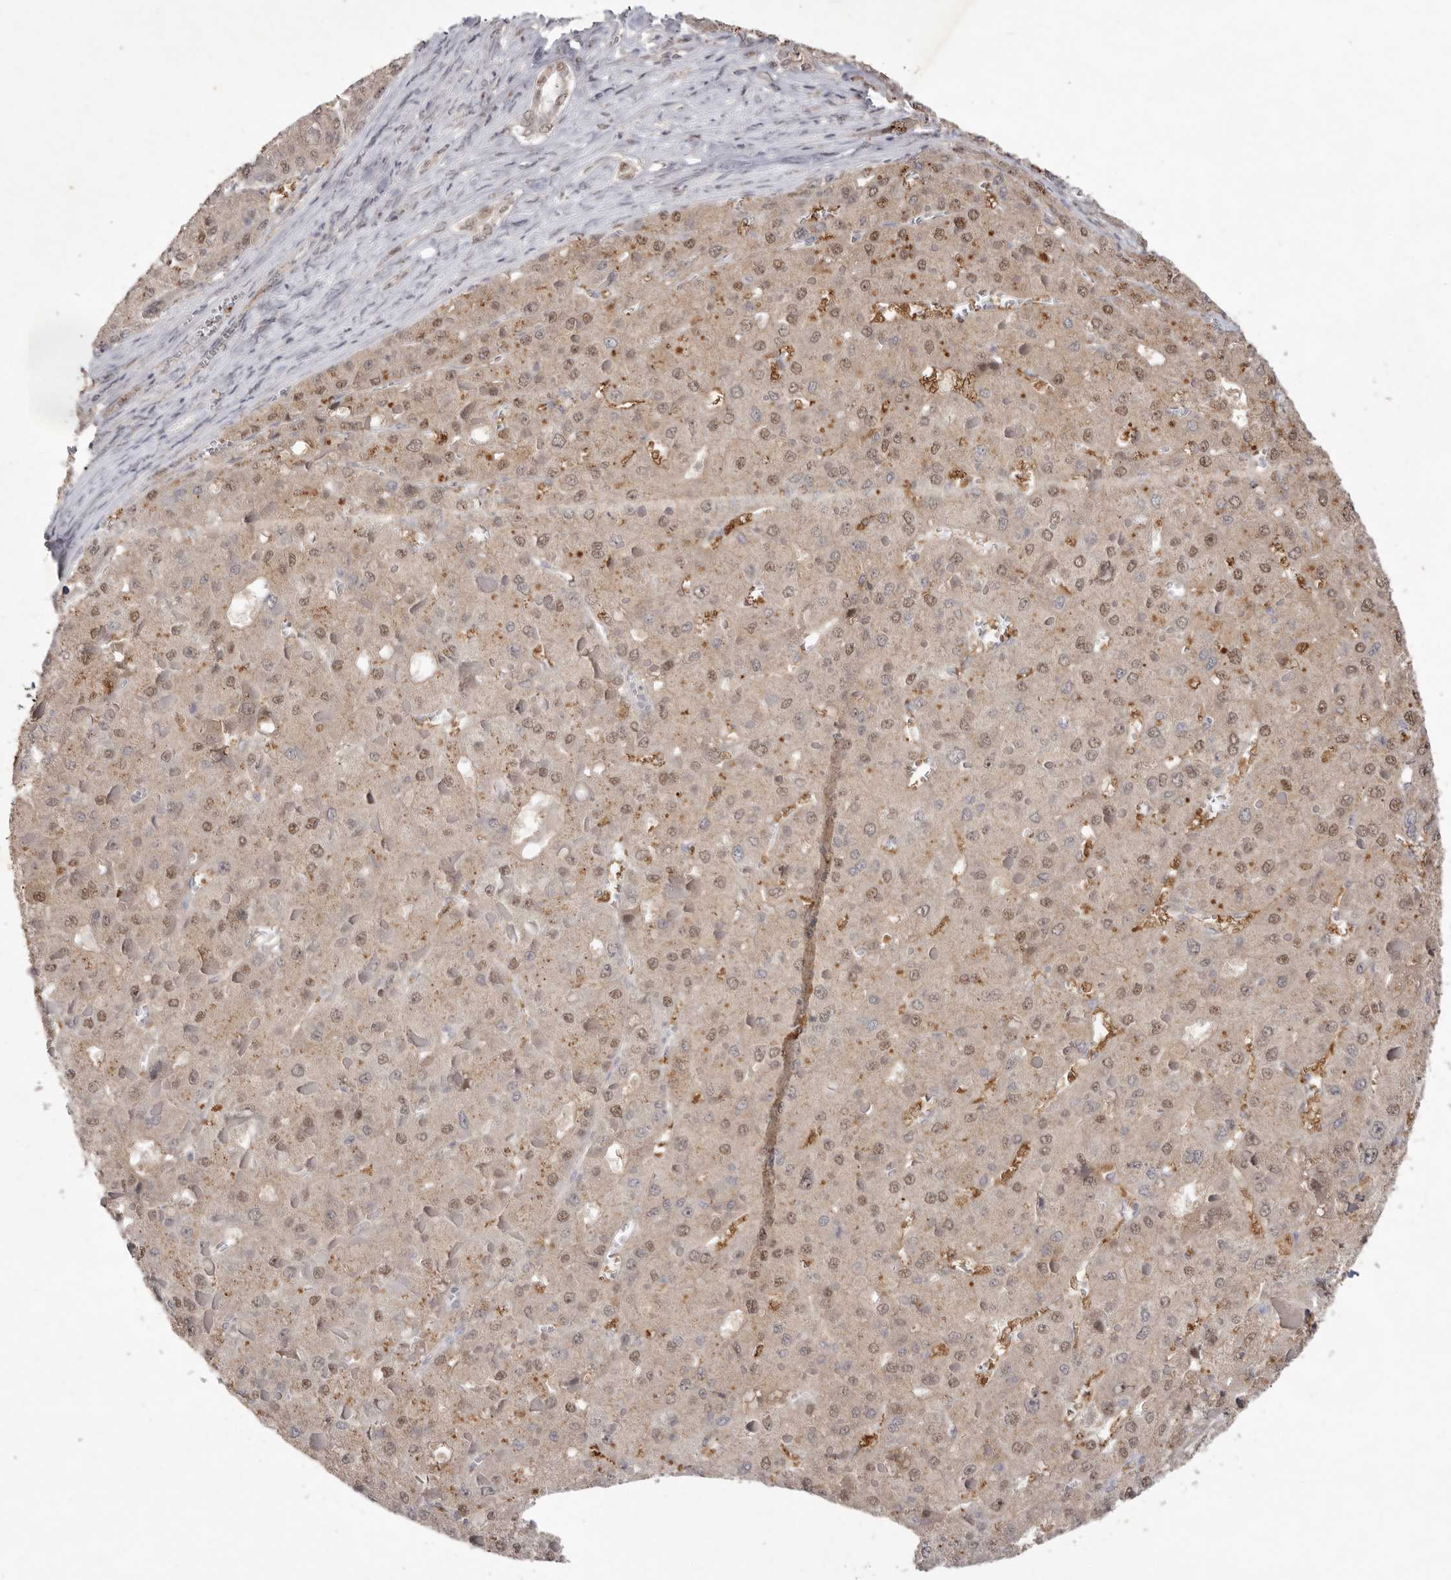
{"staining": {"intensity": "moderate", "quantity": ">75%", "location": "cytoplasmic/membranous,nuclear"}, "tissue": "liver cancer", "cell_type": "Tumor cells", "image_type": "cancer", "snomed": [{"axis": "morphology", "description": "Carcinoma, Hepatocellular, NOS"}, {"axis": "topography", "description": "Liver"}], "caption": "The photomicrograph displays immunohistochemical staining of liver cancer (hepatocellular carcinoma). There is moderate cytoplasmic/membranous and nuclear positivity is appreciated in about >75% of tumor cells.", "gene": "TADA1", "patient": {"sex": "female", "age": 73}}